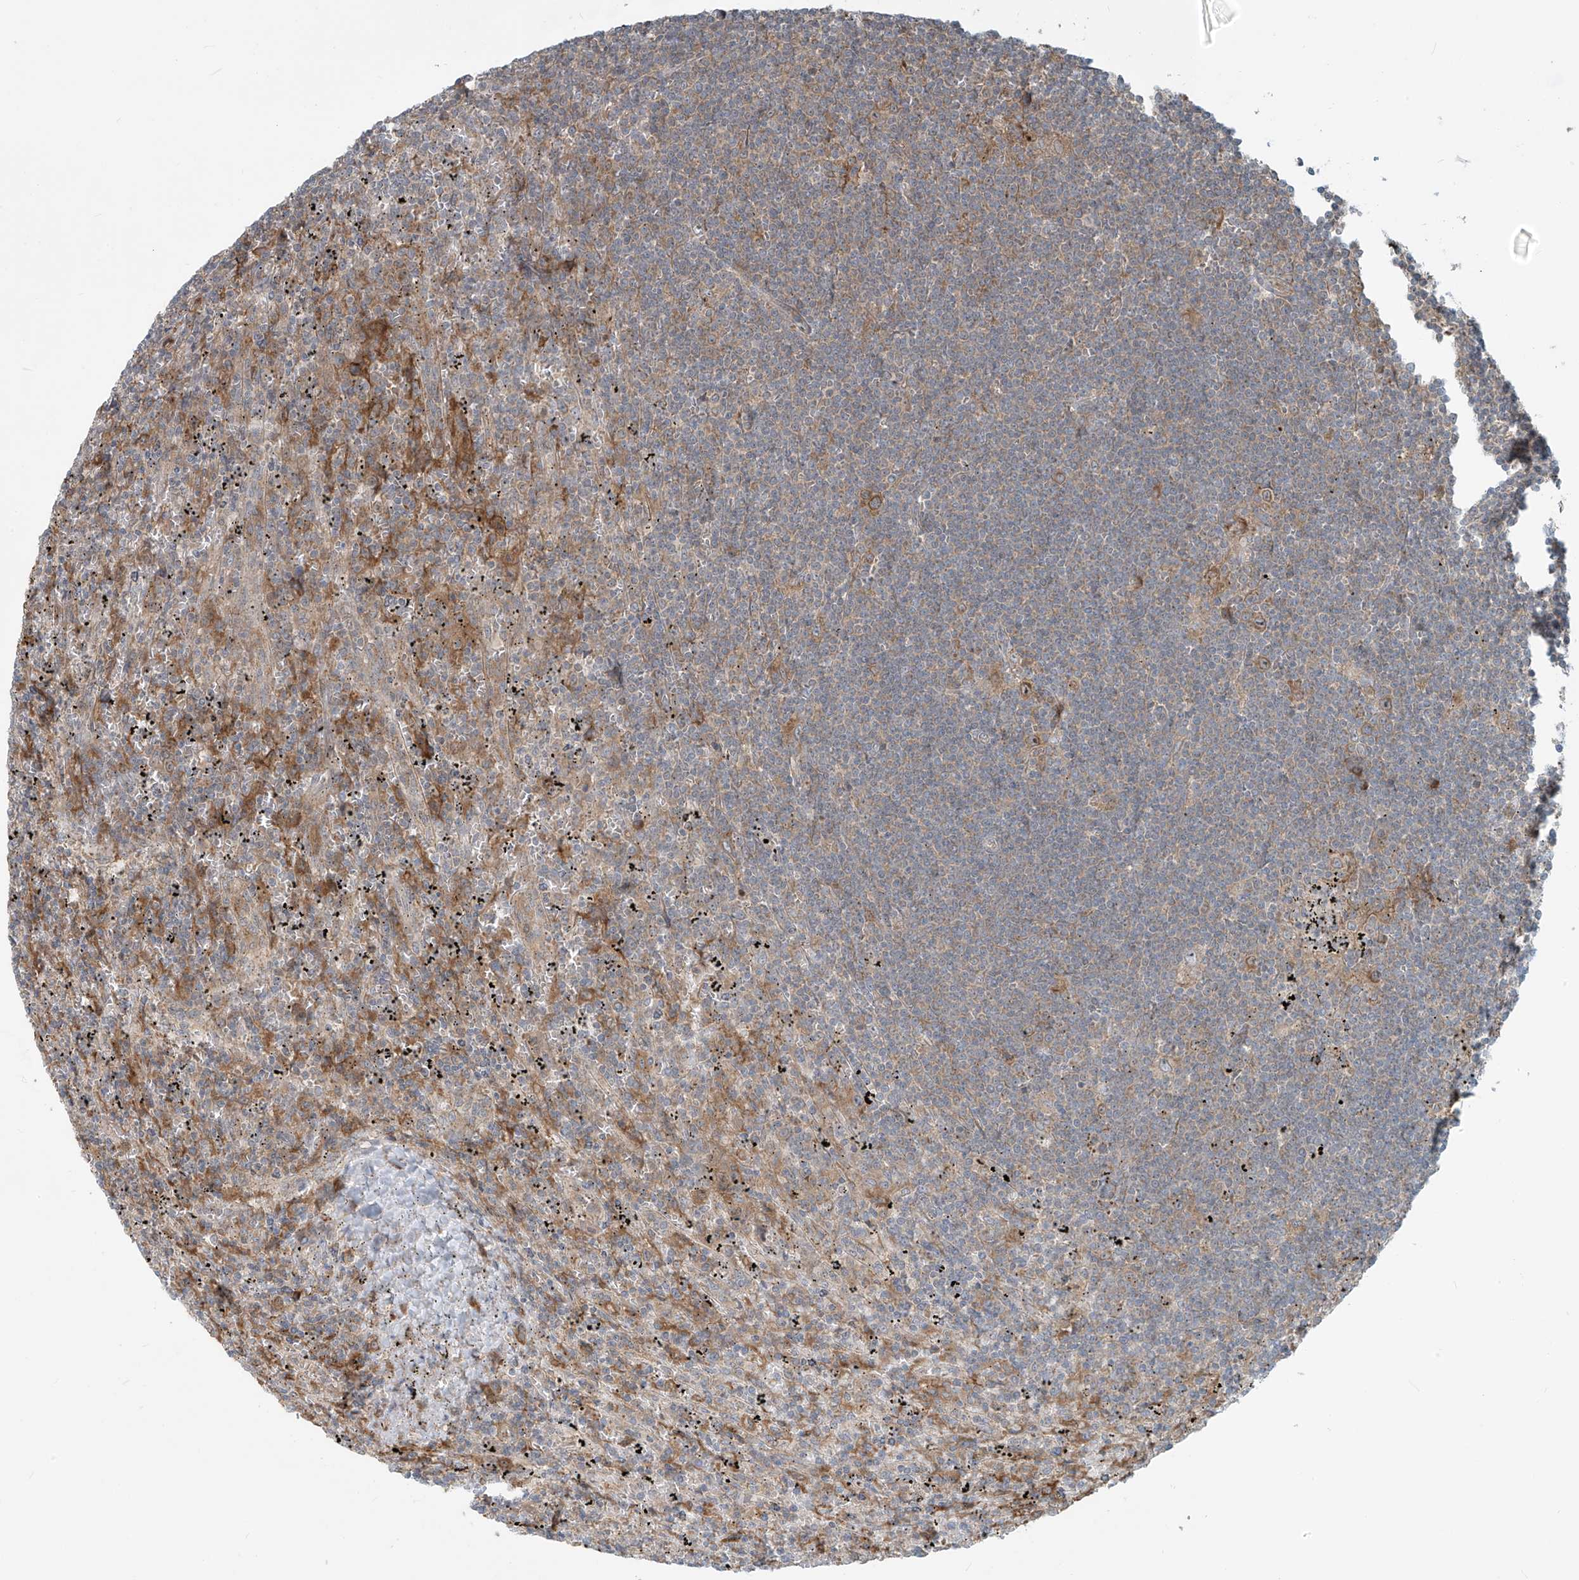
{"staining": {"intensity": "weak", "quantity": "<25%", "location": "cytoplasmic/membranous"}, "tissue": "lymphoma", "cell_type": "Tumor cells", "image_type": "cancer", "snomed": [{"axis": "morphology", "description": "Malignant lymphoma, non-Hodgkin's type, Low grade"}, {"axis": "topography", "description": "Spleen"}], "caption": "Tumor cells are negative for brown protein staining in lymphoma.", "gene": "KATNIP", "patient": {"sex": "male", "age": 76}}